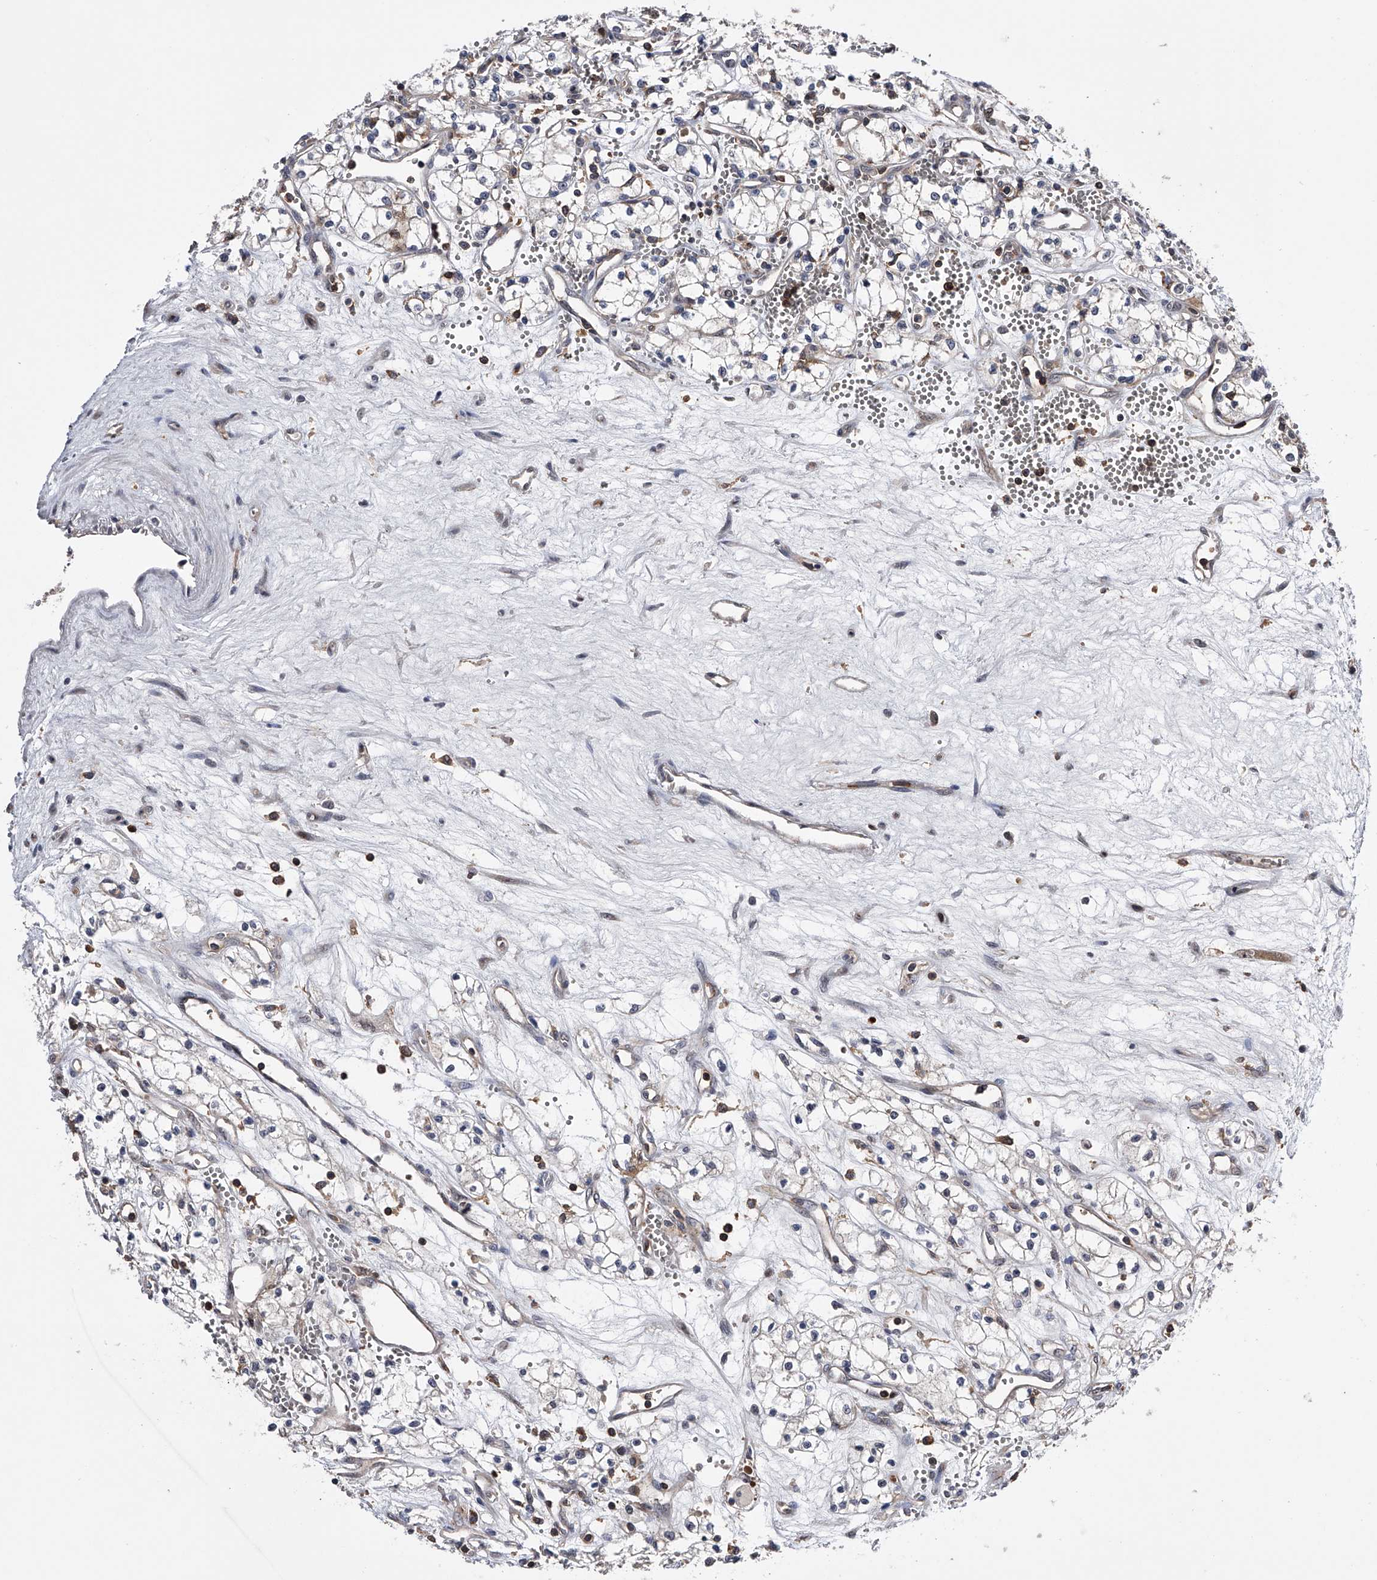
{"staining": {"intensity": "negative", "quantity": "none", "location": "none"}, "tissue": "renal cancer", "cell_type": "Tumor cells", "image_type": "cancer", "snomed": [{"axis": "morphology", "description": "Adenocarcinoma, NOS"}, {"axis": "topography", "description": "Kidney"}], "caption": "Immunohistochemistry (IHC) histopathology image of neoplastic tissue: adenocarcinoma (renal) stained with DAB (3,3'-diaminobenzidine) exhibits no significant protein staining in tumor cells. Brightfield microscopy of IHC stained with DAB (brown) and hematoxylin (blue), captured at high magnification.", "gene": "PAN3", "patient": {"sex": "male", "age": 59}}